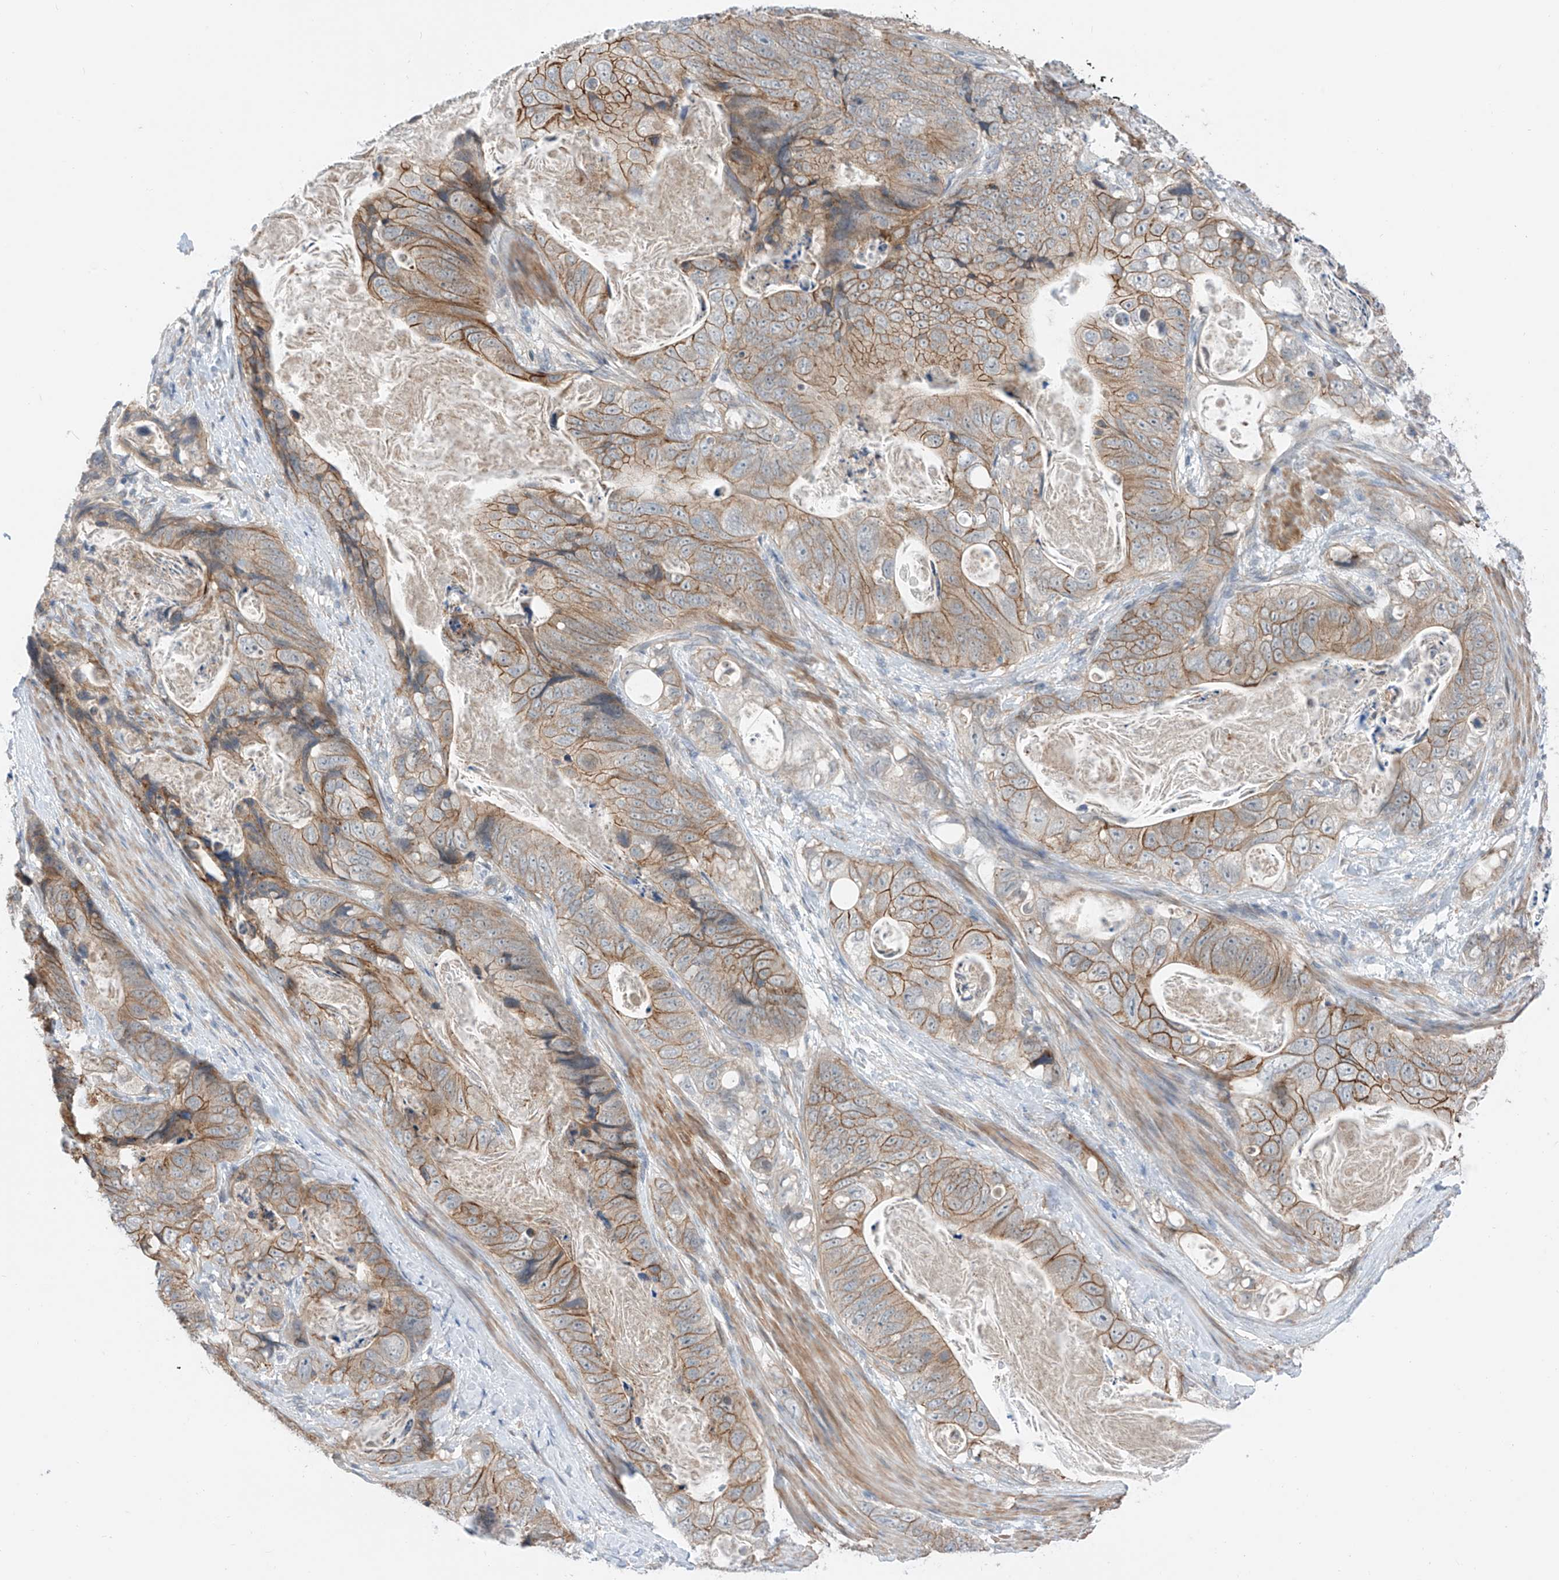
{"staining": {"intensity": "moderate", "quantity": ">75%", "location": "cytoplasmic/membranous"}, "tissue": "stomach cancer", "cell_type": "Tumor cells", "image_type": "cancer", "snomed": [{"axis": "morphology", "description": "Normal tissue, NOS"}, {"axis": "morphology", "description": "Adenocarcinoma, NOS"}, {"axis": "topography", "description": "Stomach"}], "caption": "This micrograph demonstrates IHC staining of human stomach adenocarcinoma, with medium moderate cytoplasmic/membranous expression in approximately >75% of tumor cells.", "gene": "ABLIM2", "patient": {"sex": "female", "age": 89}}